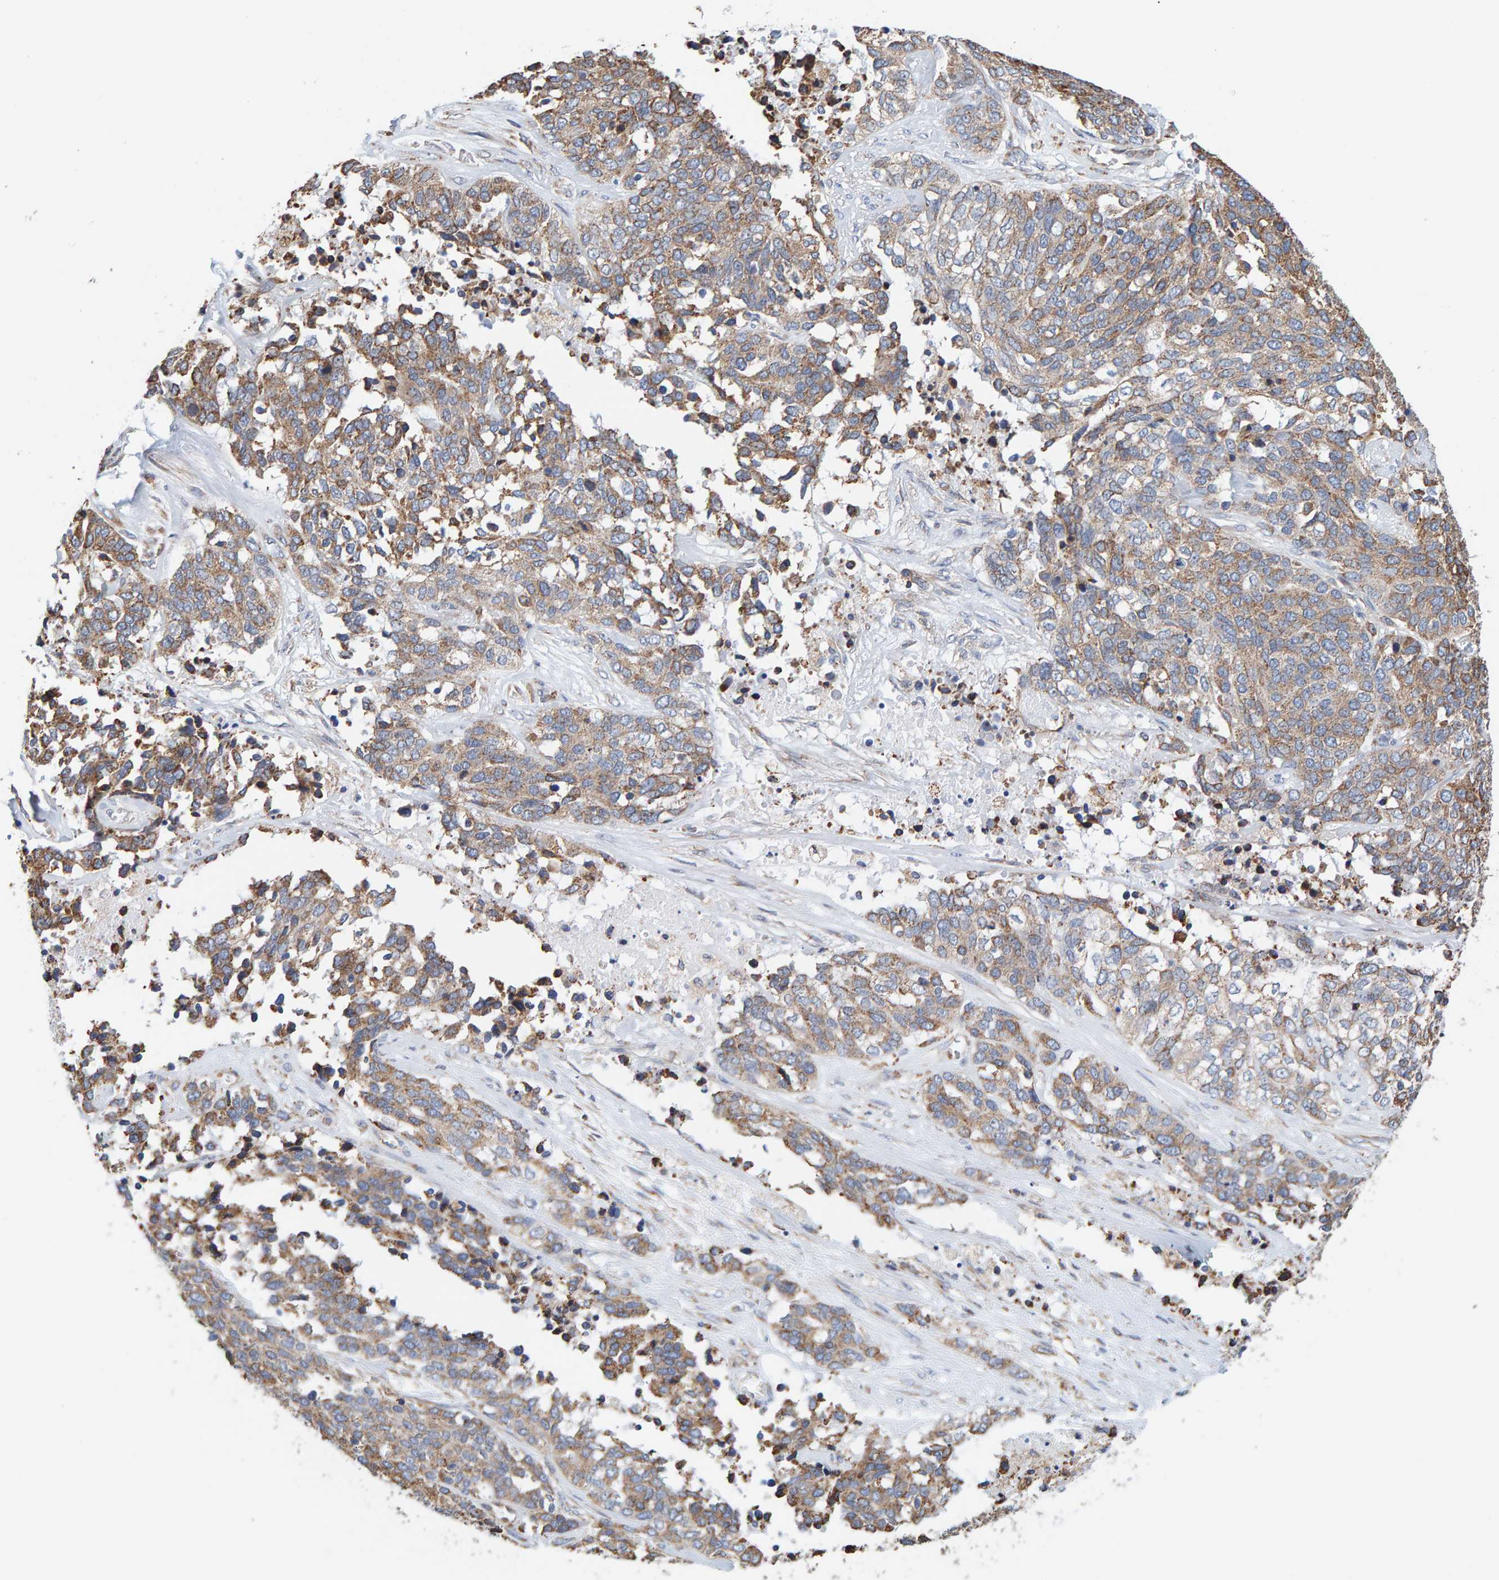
{"staining": {"intensity": "moderate", "quantity": ">75%", "location": "cytoplasmic/membranous"}, "tissue": "ovarian cancer", "cell_type": "Tumor cells", "image_type": "cancer", "snomed": [{"axis": "morphology", "description": "Cystadenocarcinoma, serous, NOS"}, {"axis": "topography", "description": "Ovary"}], "caption": "This image displays immunohistochemistry staining of human ovarian cancer, with medium moderate cytoplasmic/membranous staining in approximately >75% of tumor cells.", "gene": "SGPL1", "patient": {"sex": "female", "age": 44}}